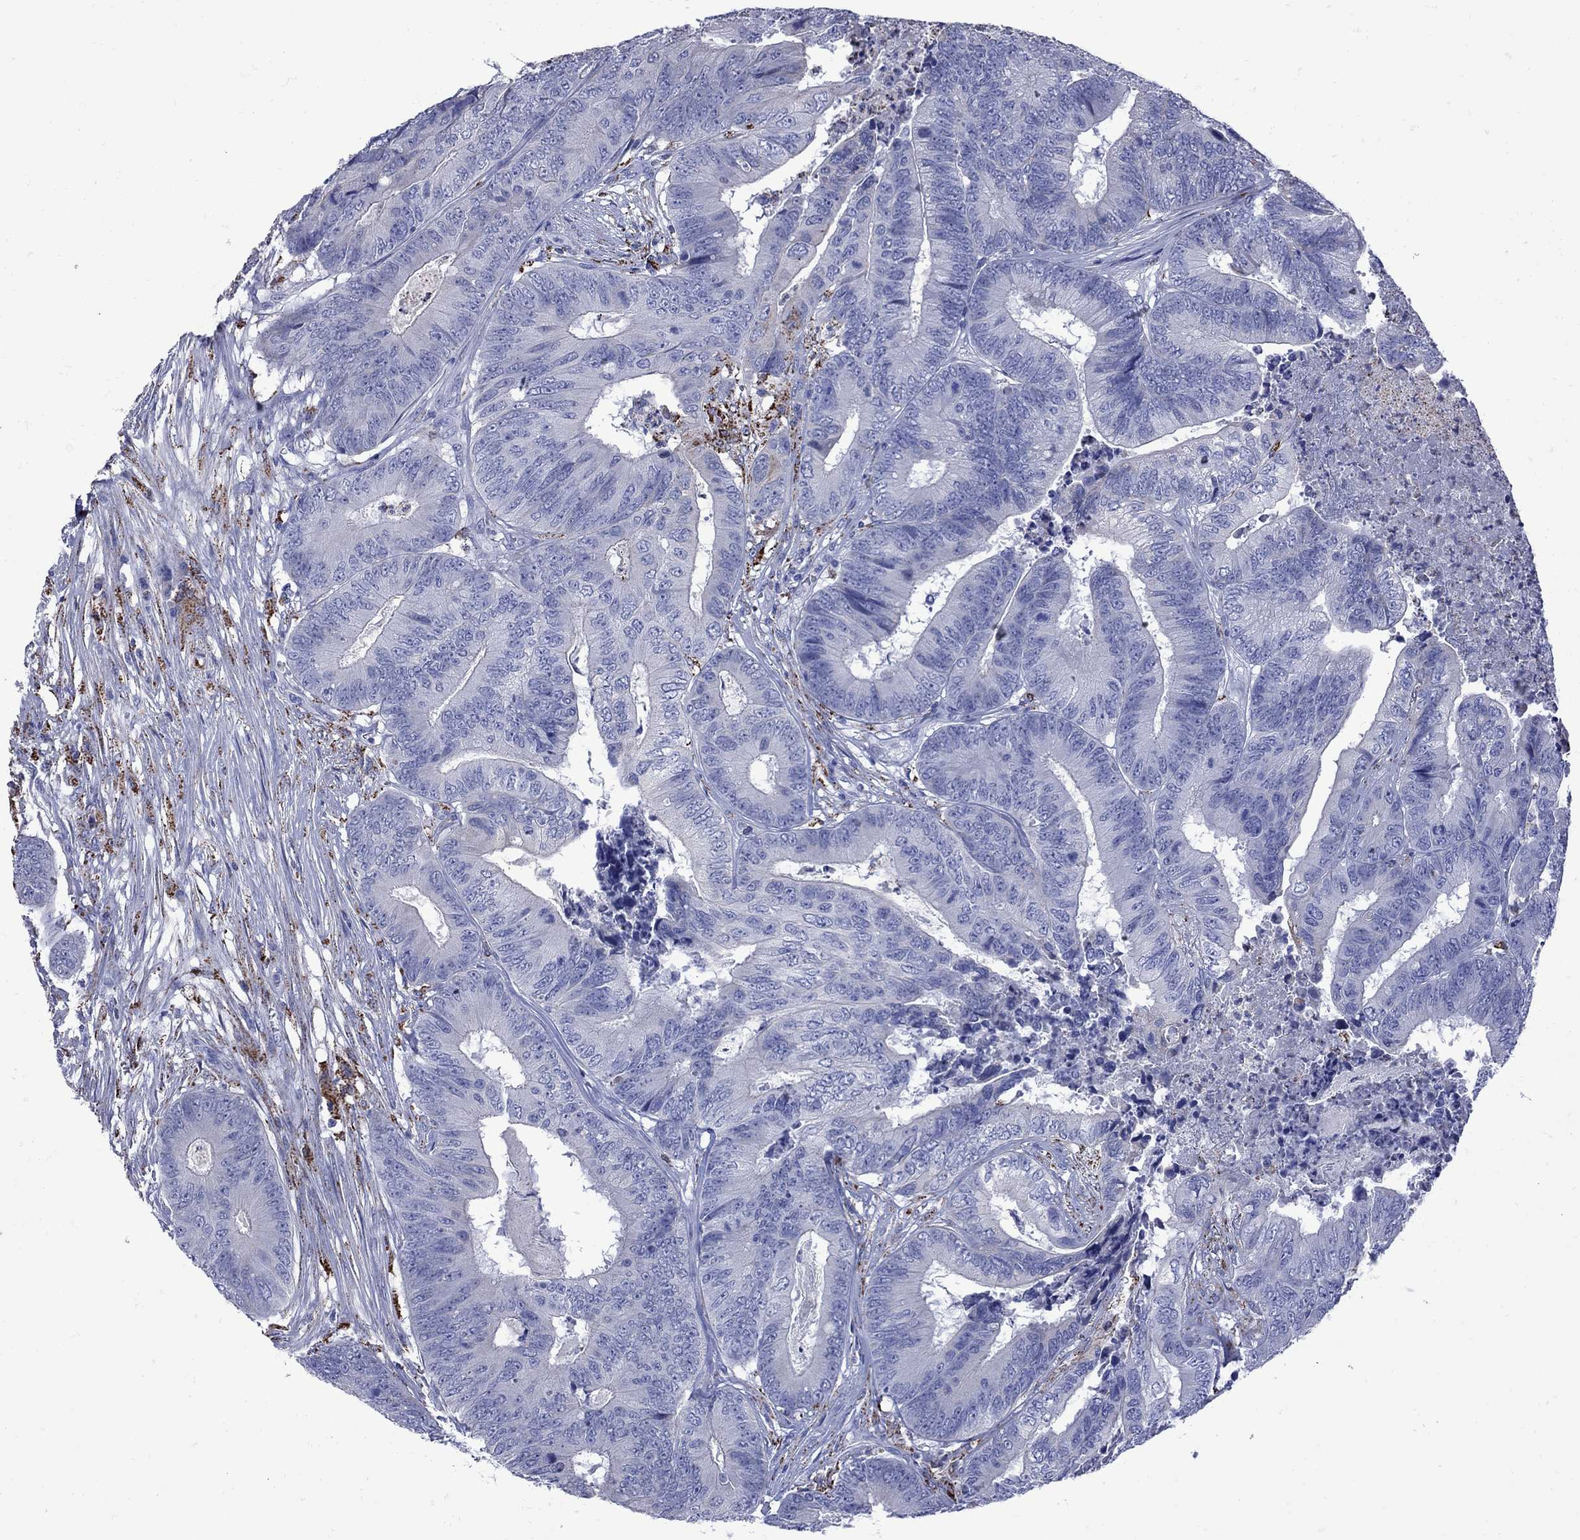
{"staining": {"intensity": "negative", "quantity": "none", "location": "none"}, "tissue": "colorectal cancer", "cell_type": "Tumor cells", "image_type": "cancer", "snomed": [{"axis": "morphology", "description": "Adenocarcinoma, NOS"}, {"axis": "topography", "description": "Colon"}], "caption": "High magnification brightfield microscopy of adenocarcinoma (colorectal) stained with DAB (brown) and counterstained with hematoxylin (blue): tumor cells show no significant staining.", "gene": "SESTD1", "patient": {"sex": "male", "age": 84}}